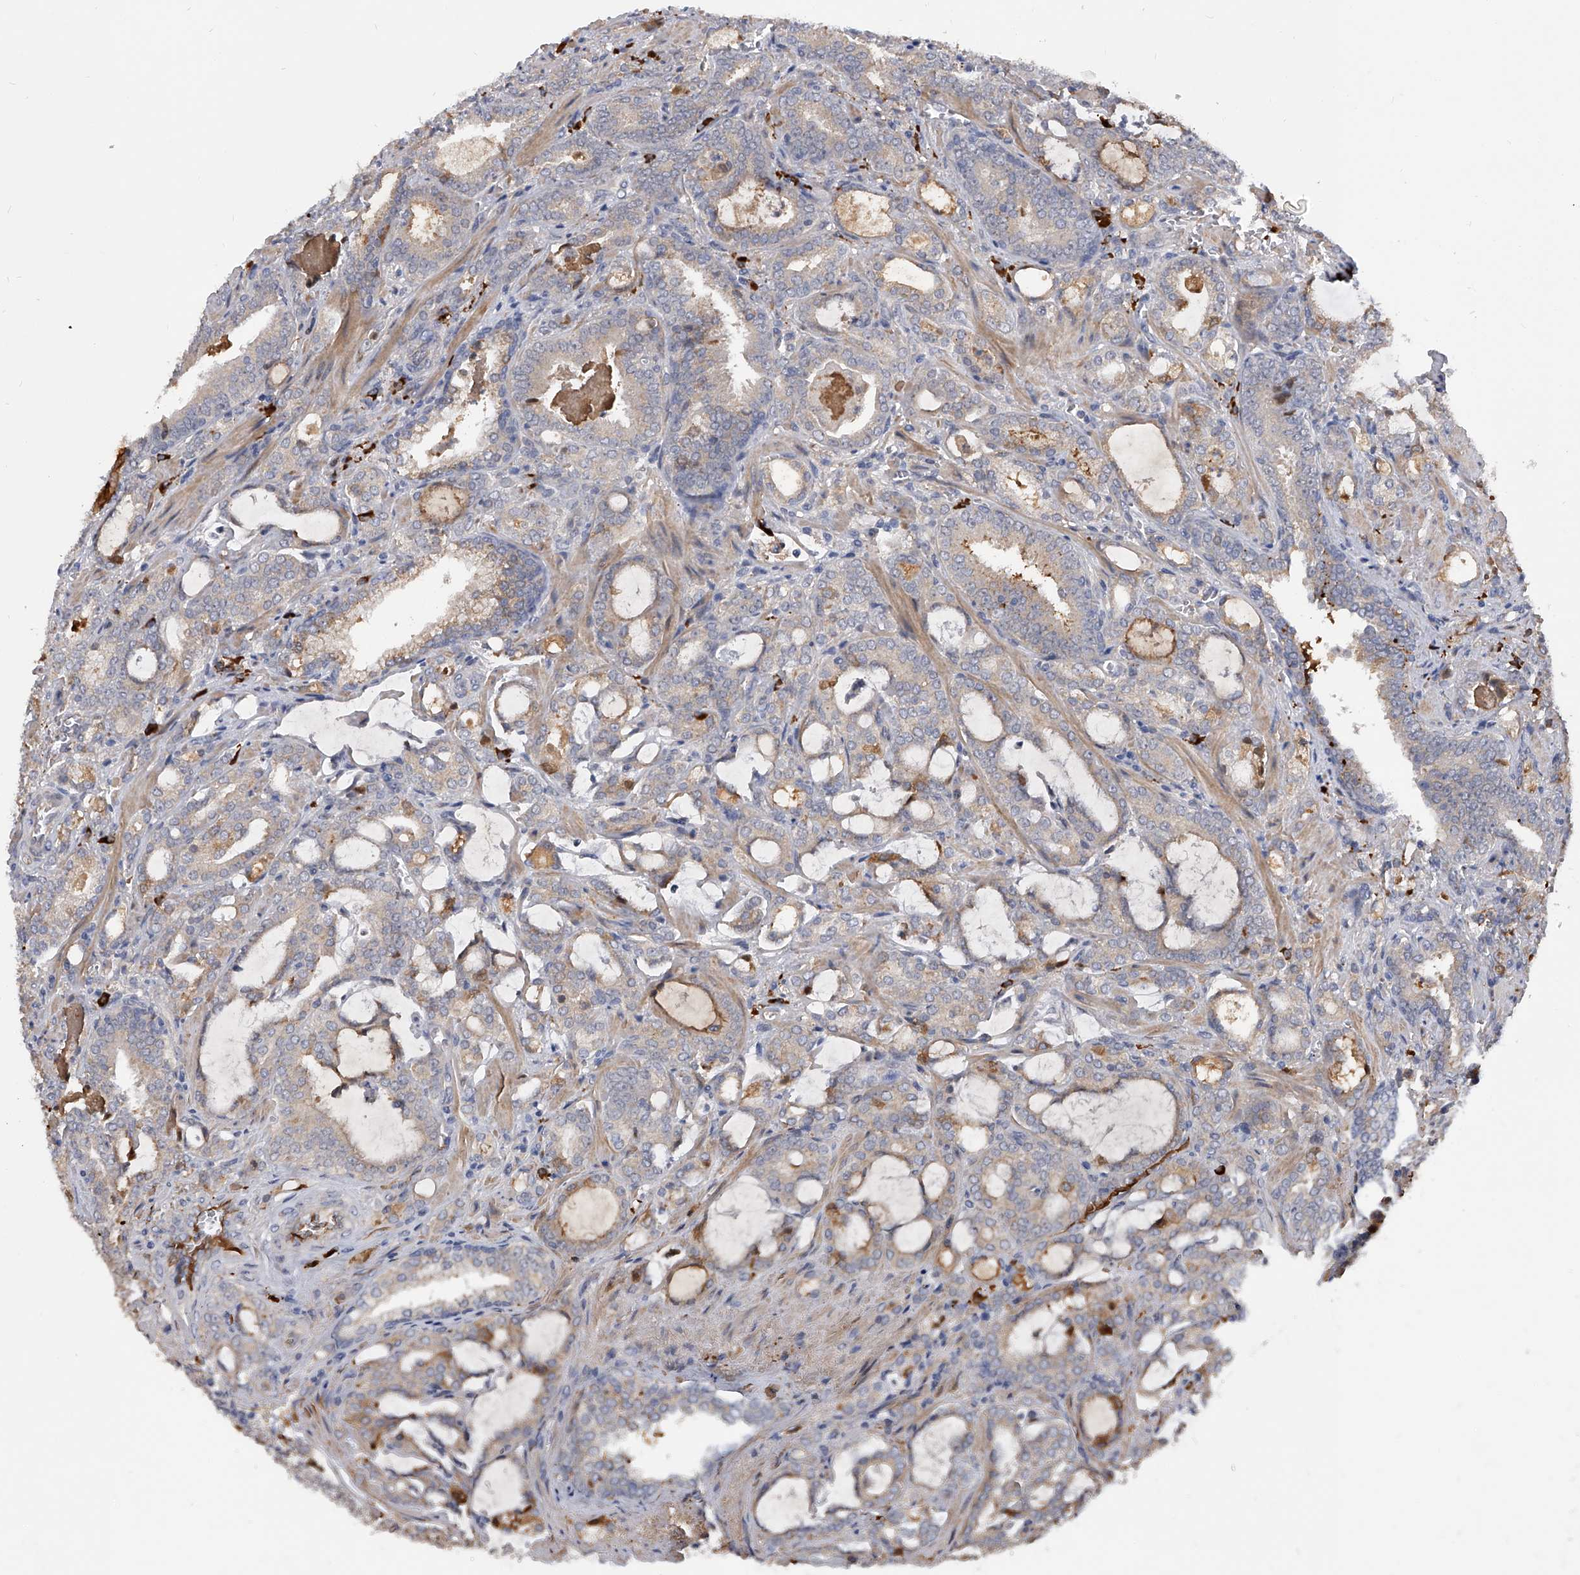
{"staining": {"intensity": "weak", "quantity": "25%-75%", "location": "cytoplasmic/membranous"}, "tissue": "prostate cancer", "cell_type": "Tumor cells", "image_type": "cancer", "snomed": [{"axis": "morphology", "description": "Adenocarcinoma, High grade"}, {"axis": "topography", "description": "Prostate and seminal vesicle, NOS"}], "caption": "Immunohistochemical staining of human prostate cancer (adenocarcinoma (high-grade)) demonstrates weak cytoplasmic/membranous protein staining in approximately 25%-75% of tumor cells.", "gene": "ZNF25", "patient": {"sex": "male", "age": 67}}